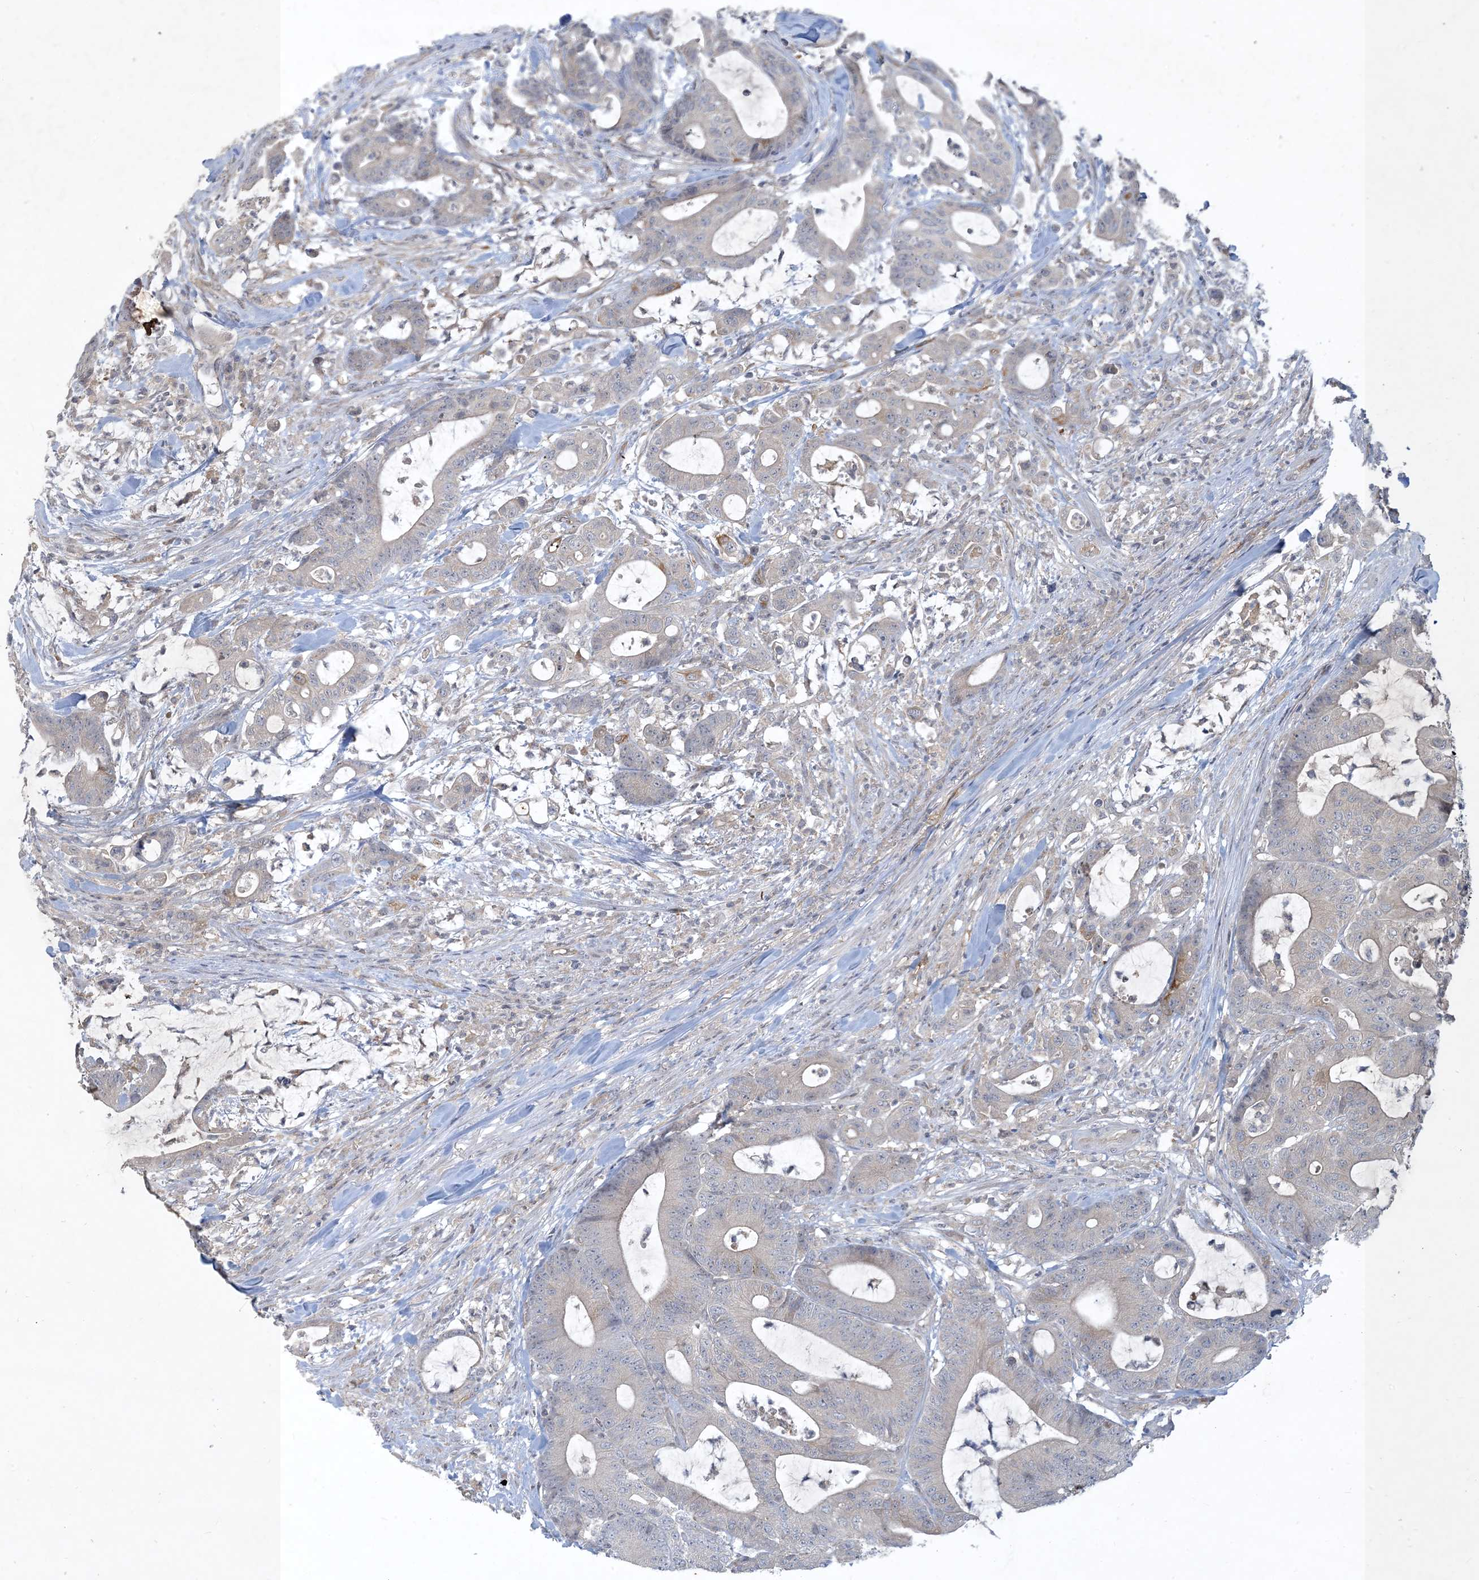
{"staining": {"intensity": "negative", "quantity": "none", "location": "none"}, "tissue": "colorectal cancer", "cell_type": "Tumor cells", "image_type": "cancer", "snomed": [{"axis": "morphology", "description": "Adenocarcinoma, NOS"}, {"axis": "topography", "description": "Colon"}], "caption": "Tumor cells show no significant protein expression in adenocarcinoma (colorectal).", "gene": "CDS1", "patient": {"sex": "female", "age": 84}}